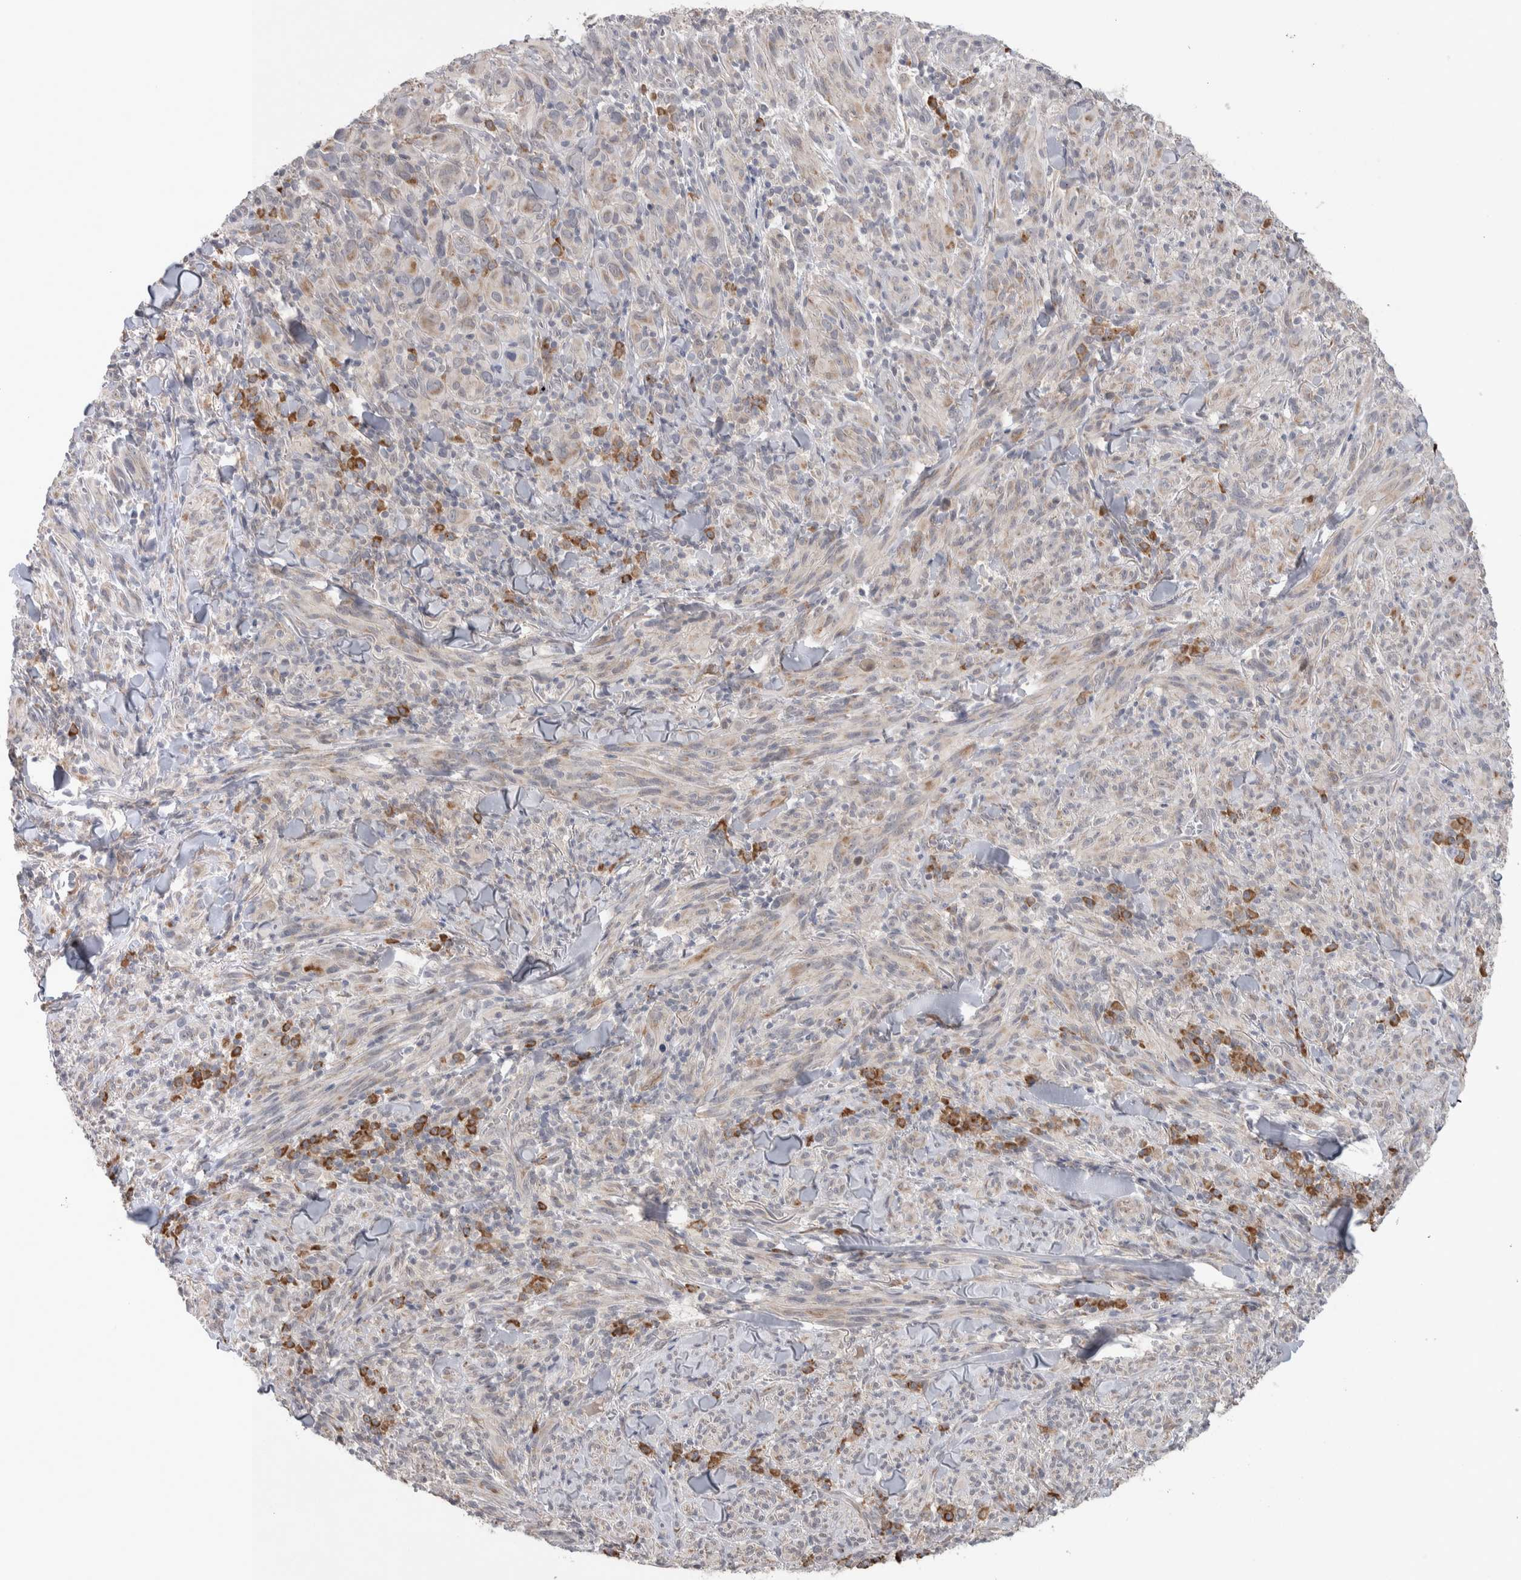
{"staining": {"intensity": "weak", "quantity": "<25%", "location": "cytoplasmic/membranous"}, "tissue": "melanoma", "cell_type": "Tumor cells", "image_type": "cancer", "snomed": [{"axis": "morphology", "description": "Malignant melanoma, NOS"}, {"axis": "topography", "description": "Skin of head"}], "caption": "A micrograph of malignant melanoma stained for a protein demonstrates no brown staining in tumor cells.", "gene": "CUL2", "patient": {"sex": "male", "age": 96}}